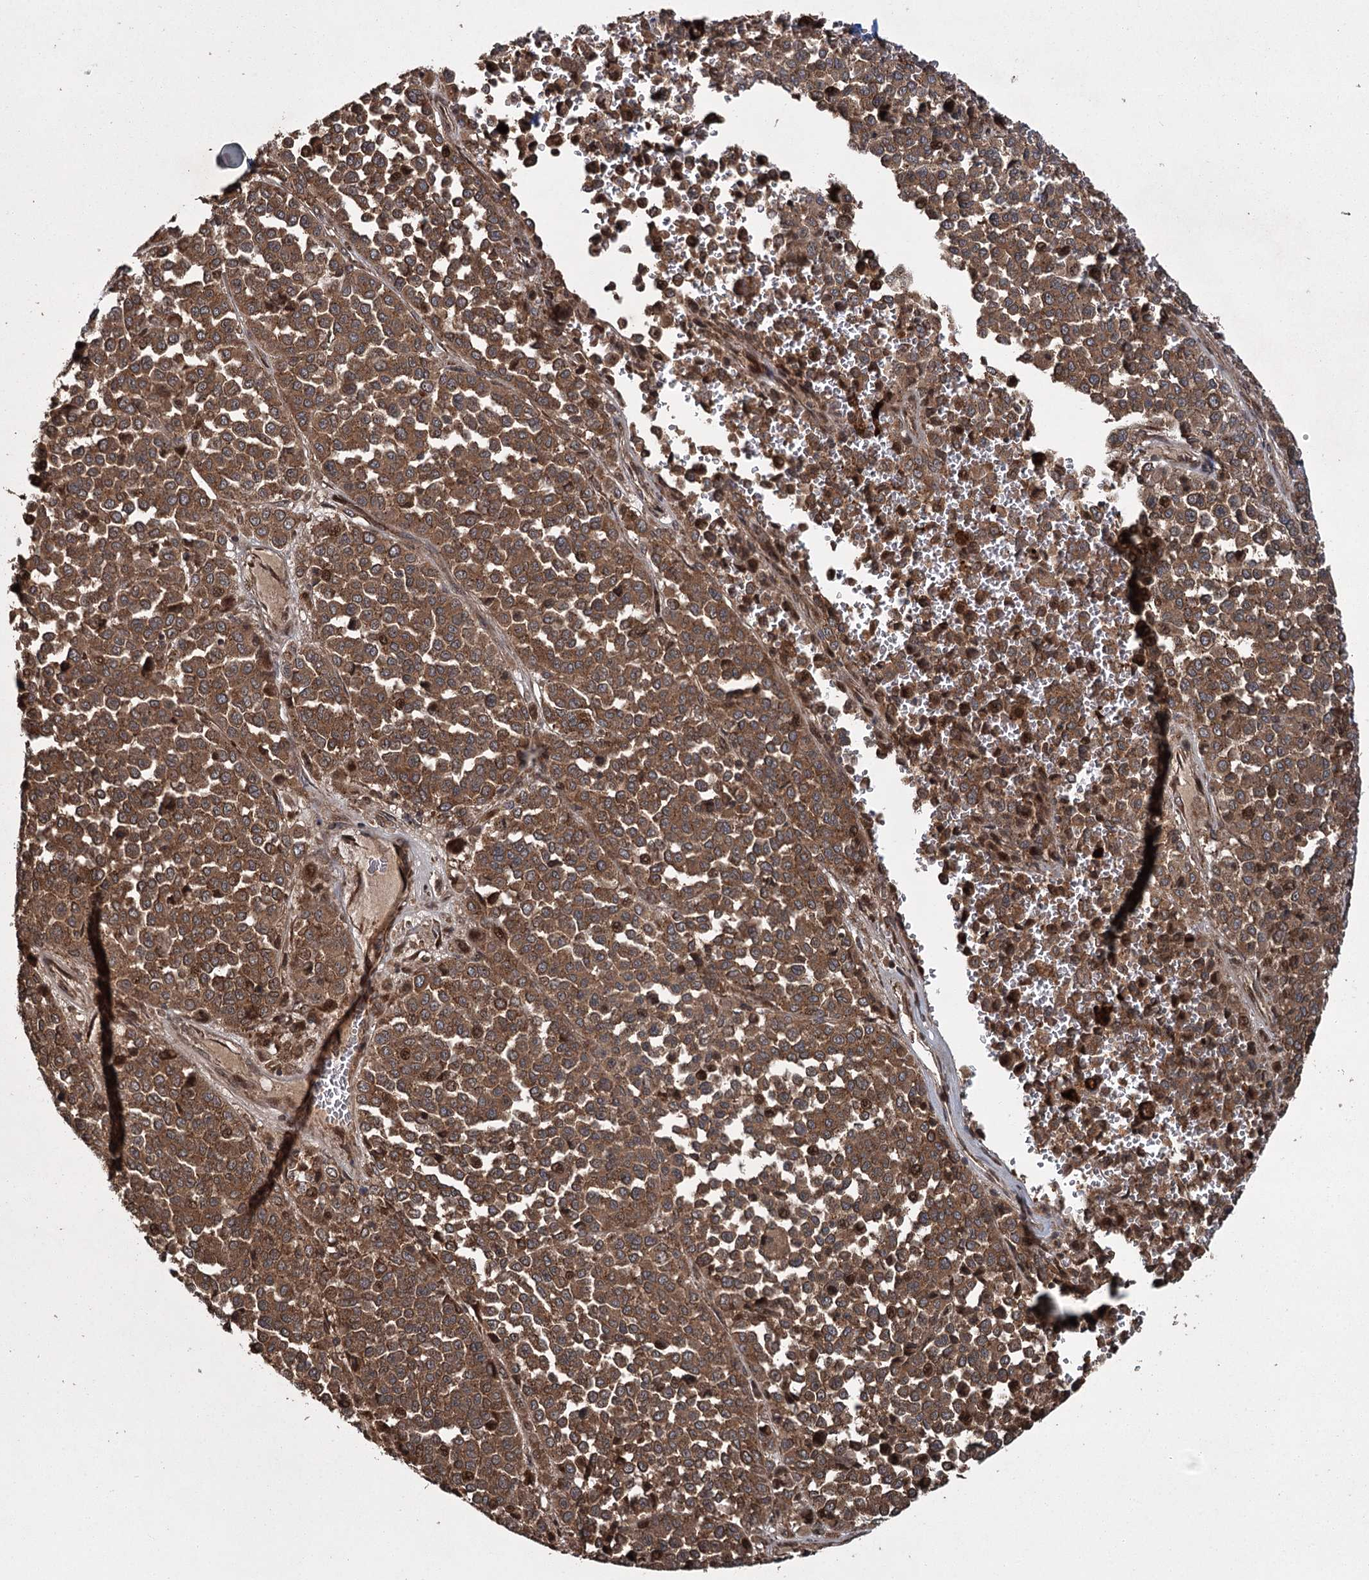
{"staining": {"intensity": "moderate", "quantity": ">75%", "location": "cytoplasmic/membranous"}, "tissue": "melanoma", "cell_type": "Tumor cells", "image_type": "cancer", "snomed": [{"axis": "morphology", "description": "Malignant melanoma, Metastatic site"}, {"axis": "topography", "description": "Pancreas"}], "caption": "IHC micrograph of neoplastic tissue: human melanoma stained using immunohistochemistry exhibits medium levels of moderate protein expression localized specifically in the cytoplasmic/membranous of tumor cells, appearing as a cytoplasmic/membranous brown color.", "gene": "RPAP3", "patient": {"sex": "female", "age": 30}}